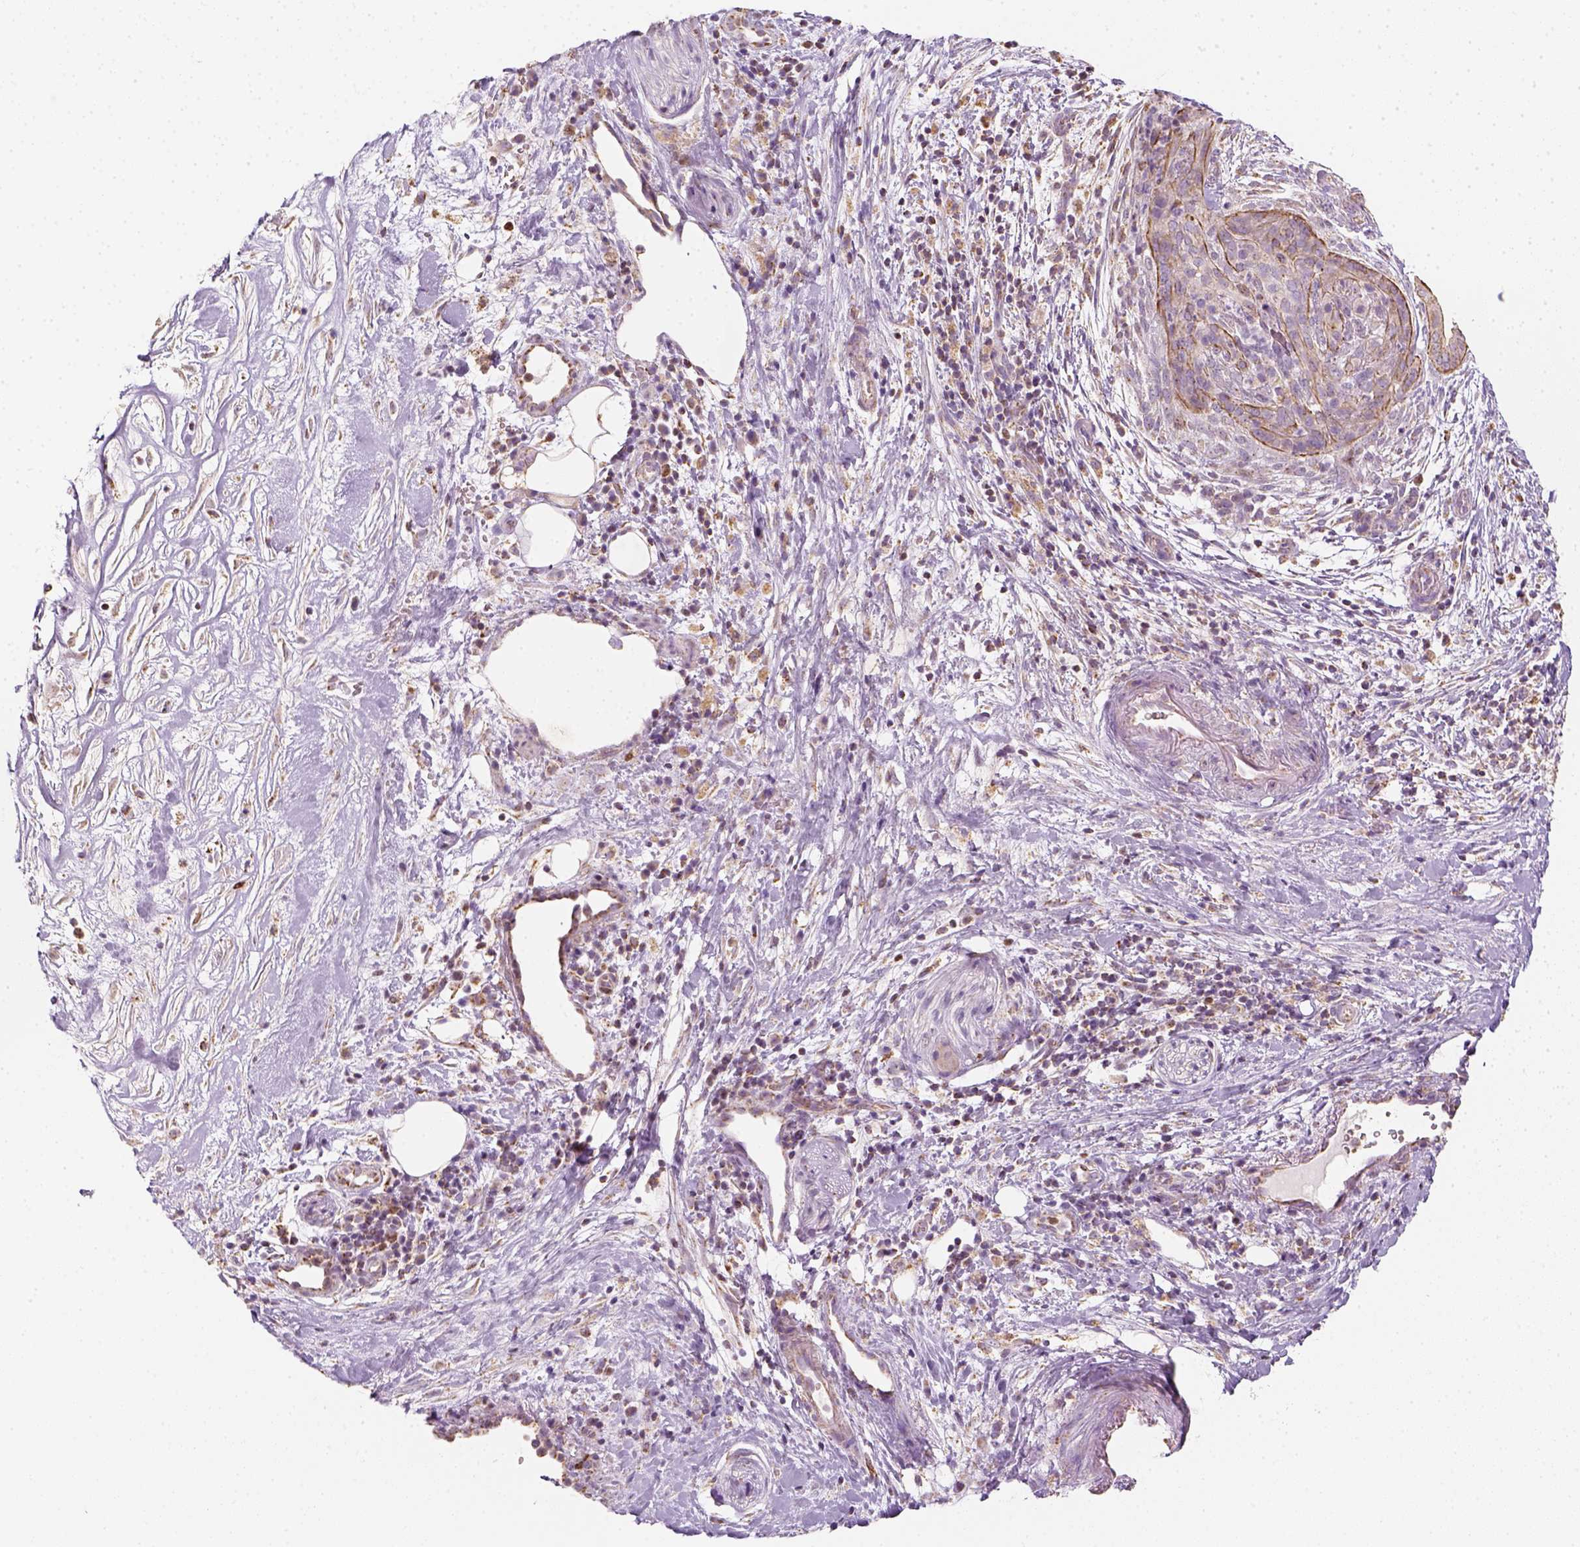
{"staining": {"intensity": "moderate", "quantity": ">75%", "location": "cytoplasmic/membranous"}, "tissue": "pancreatic cancer", "cell_type": "Tumor cells", "image_type": "cancer", "snomed": [{"axis": "morphology", "description": "Adenocarcinoma, NOS"}, {"axis": "topography", "description": "Pancreas"}], "caption": "Brown immunohistochemical staining in human pancreatic adenocarcinoma displays moderate cytoplasmic/membranous positivity in approximately >75% of tumor cells.", "gene": "LCA5", "patient": {"sex": "male", "age": 44}}